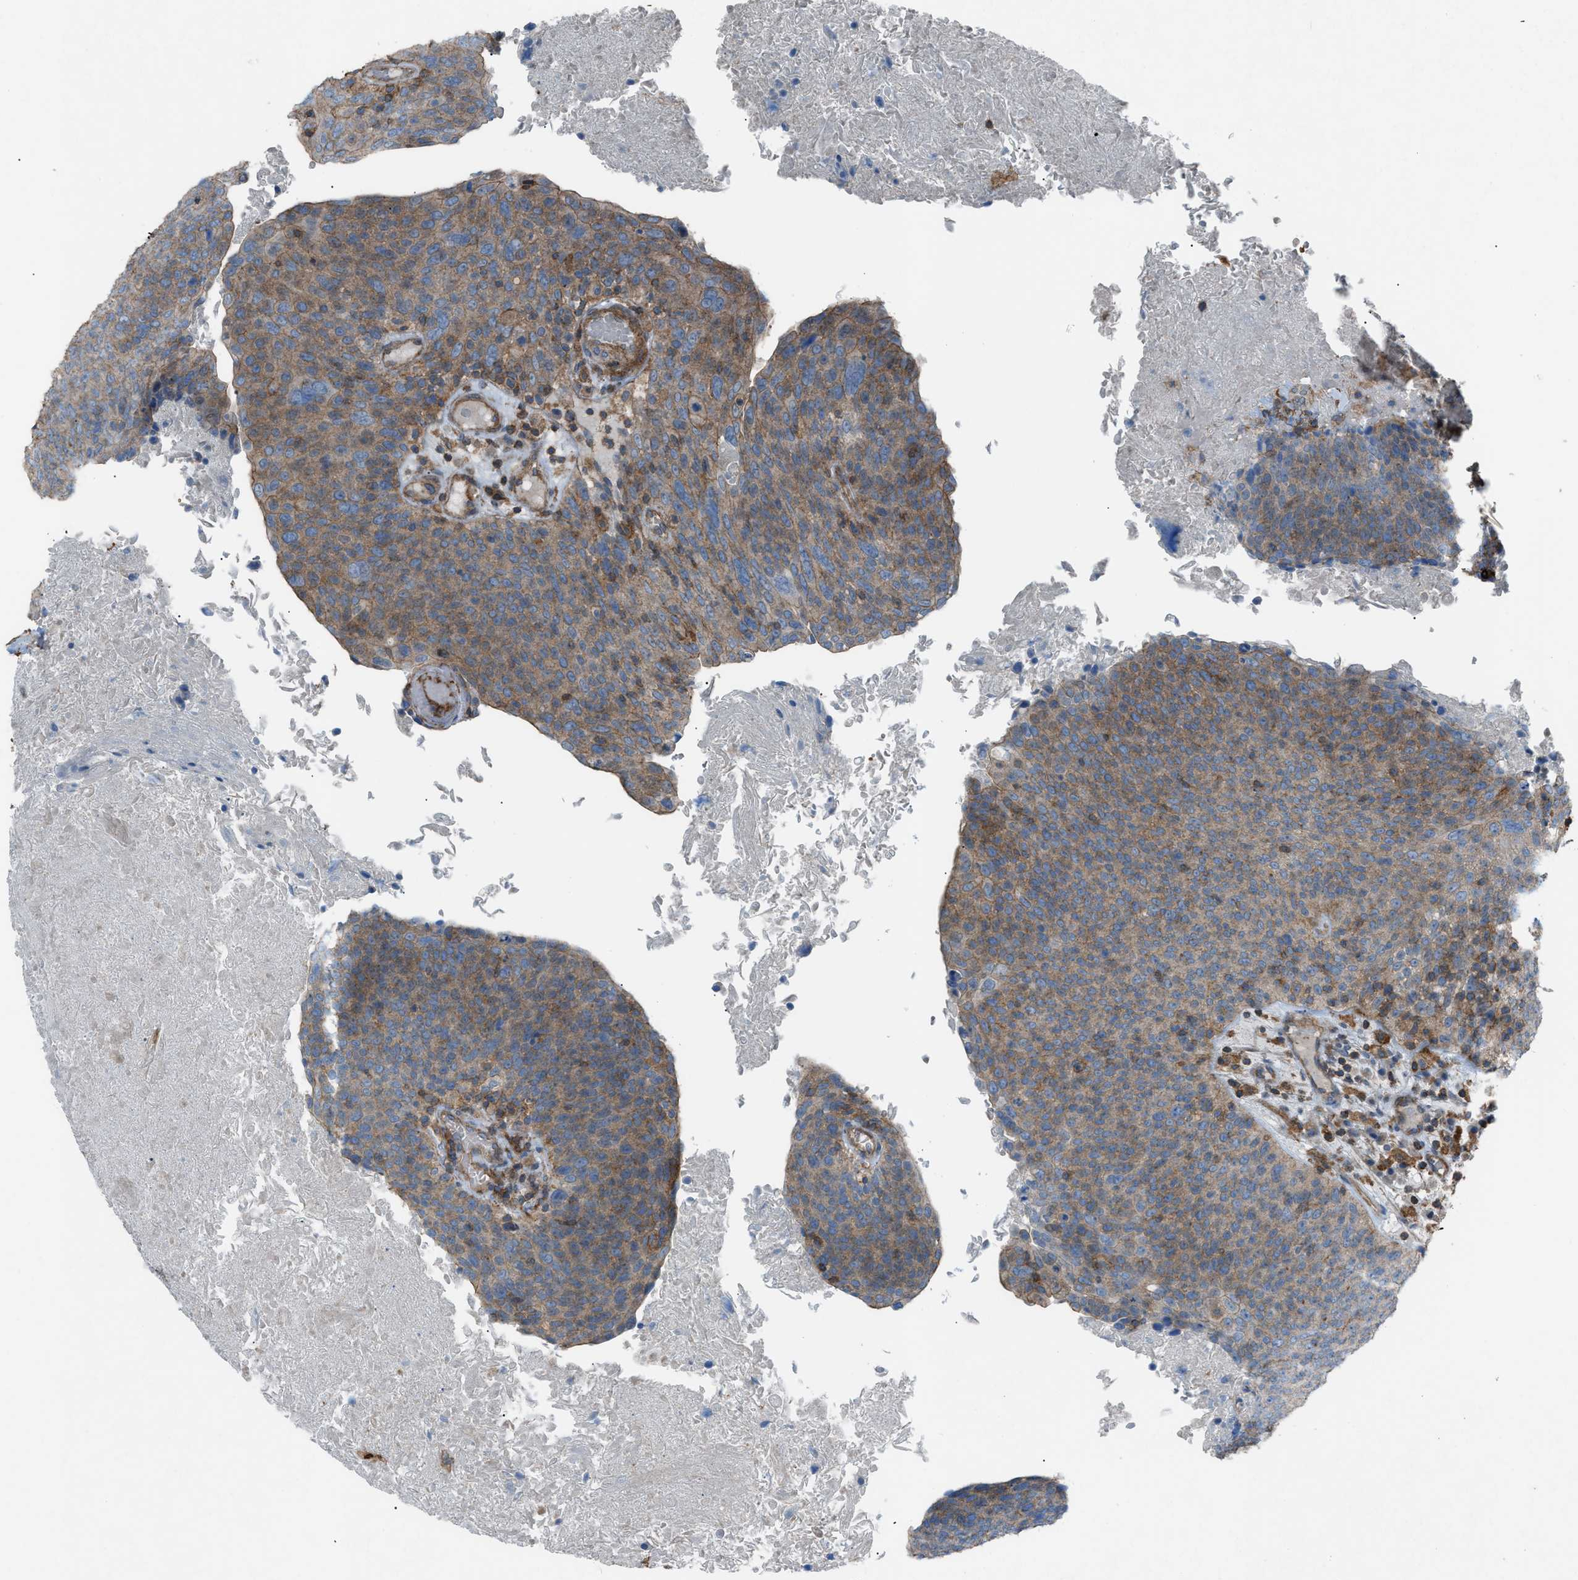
{"staining": {"intensity": "moderate", "quantity": ">75%", "location": "cytoplasmic/membranous"}, "tissue": "head and neck cancer", "cell_type": "Tumor cells", "image_type": "cancer", "snomed": [{"axis": "morphology", "description": "Squamous cell carcinoma, NOS"}, {"axis": "morphology", "description": "Squamous cell carcinoma, metastatic, NOS"}, {"axis": "topography", "description": "Lymph node"}, {"axis": "topography", "description": "Head-Neck"}], "caption": "Protein staining shows moderate cytoplasmic/membranous staining in about >75% of tumor cells in metastatic squamous cell carcinoma (head and neck).", "gene": "NCK2", "patient": {"sex": "male", "age": 62}}